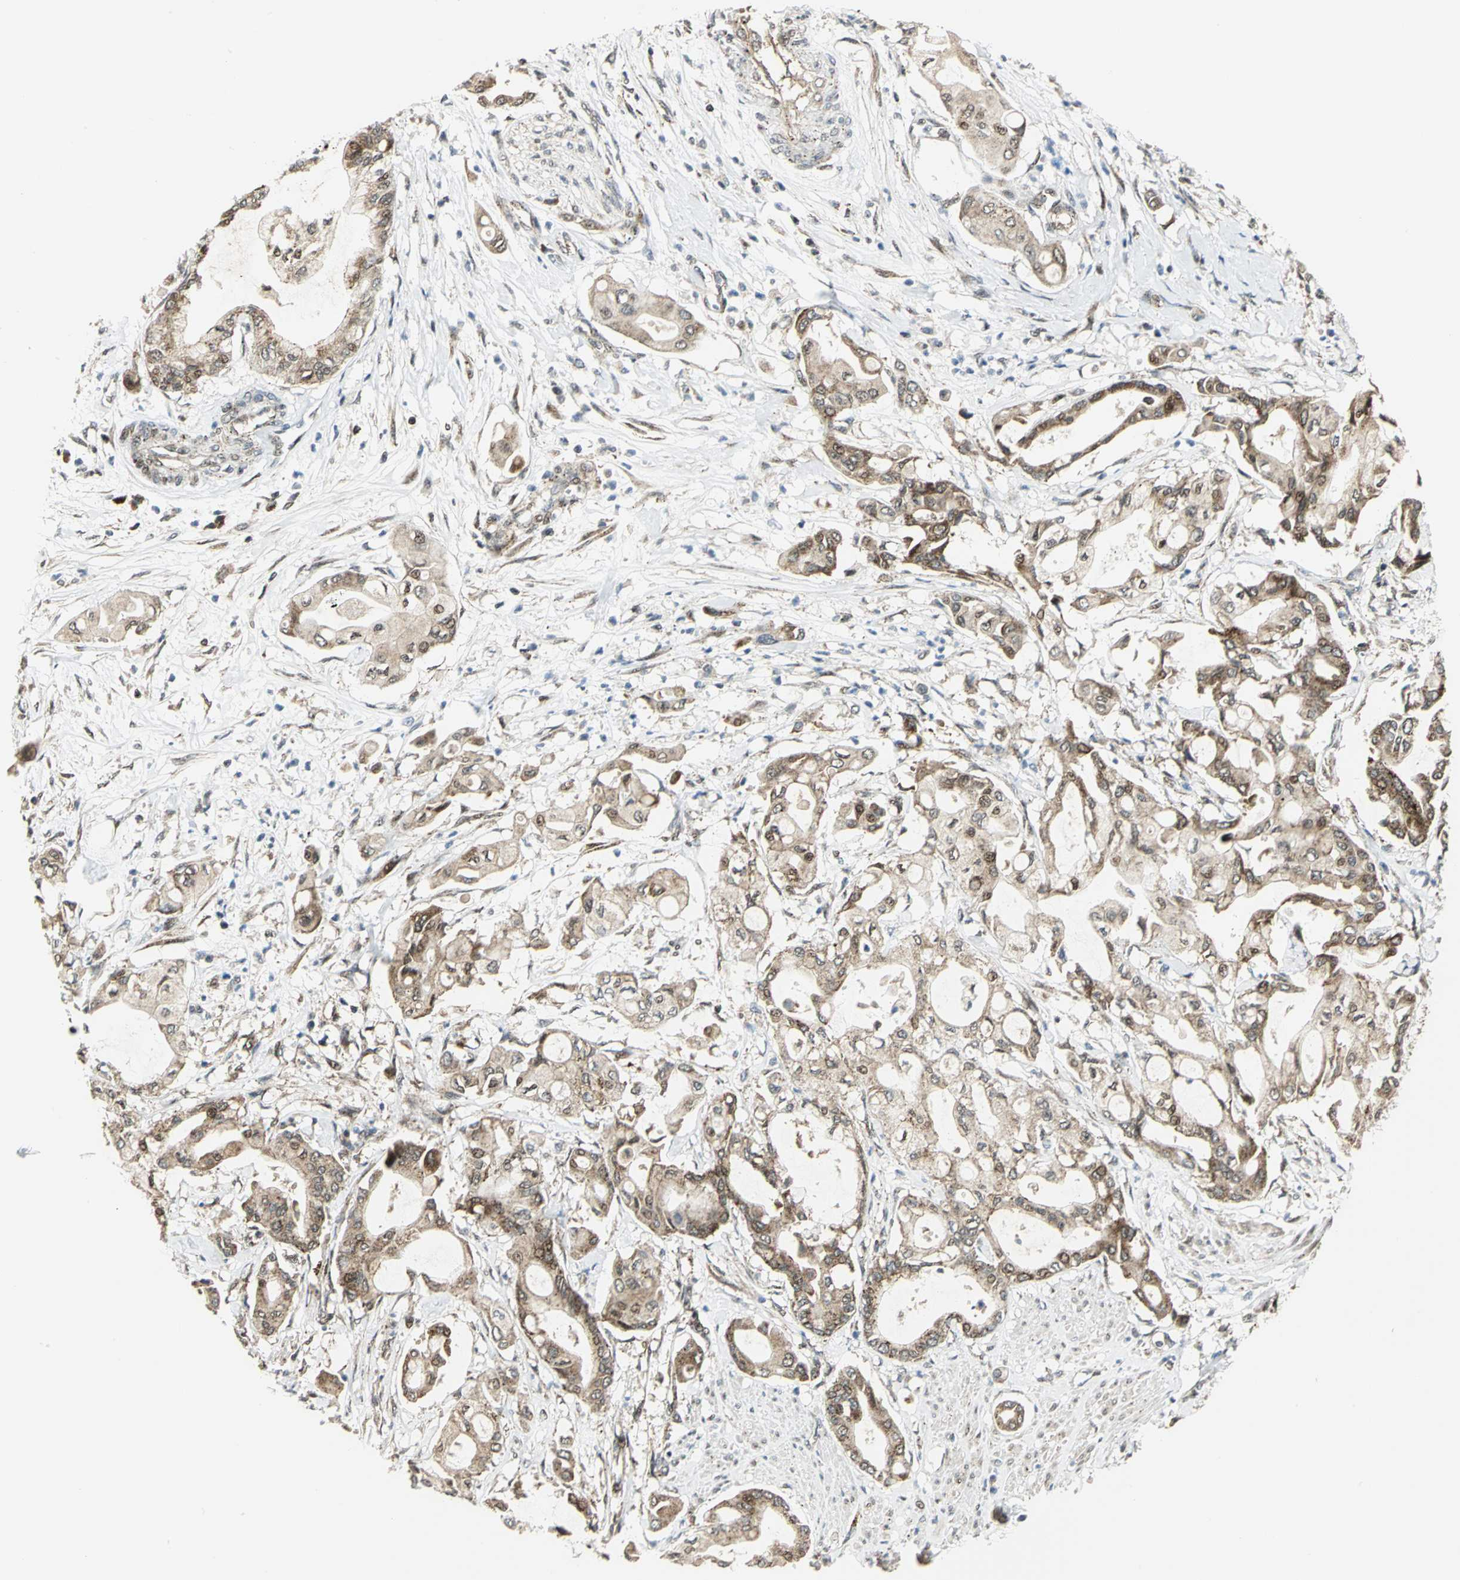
{"staining": {"intensity": "moderate", "quantity": ">75%", "location": "cytoplasmic/membranous,nuclear"}, "tissue": "pancreatic cancer", "cell_type": "Tumor cells", "image_type": "cancer", "snomed": [{"axis": "morphology", "description": "Adenocarcinoma, NOS"}, {"axis": "morphology", "description": "Adenocarcinoma, metastatic, NOS"}, {"axis": "topography", "description": "Lymph node"}, {"axis": "topography", "description": "Pancreas"}, {"axis": "topography", "description": "Duodenum"}], "caption": "The immunohistochemical stain highlights moderate cytoplasmic/membranous and nuclear positivity in tumor cells of metastatic adenocarcinoma (pancreatic) tissue.", "gene": "ATP6V1A", "patient": {"sex": "female", "age": 64}}